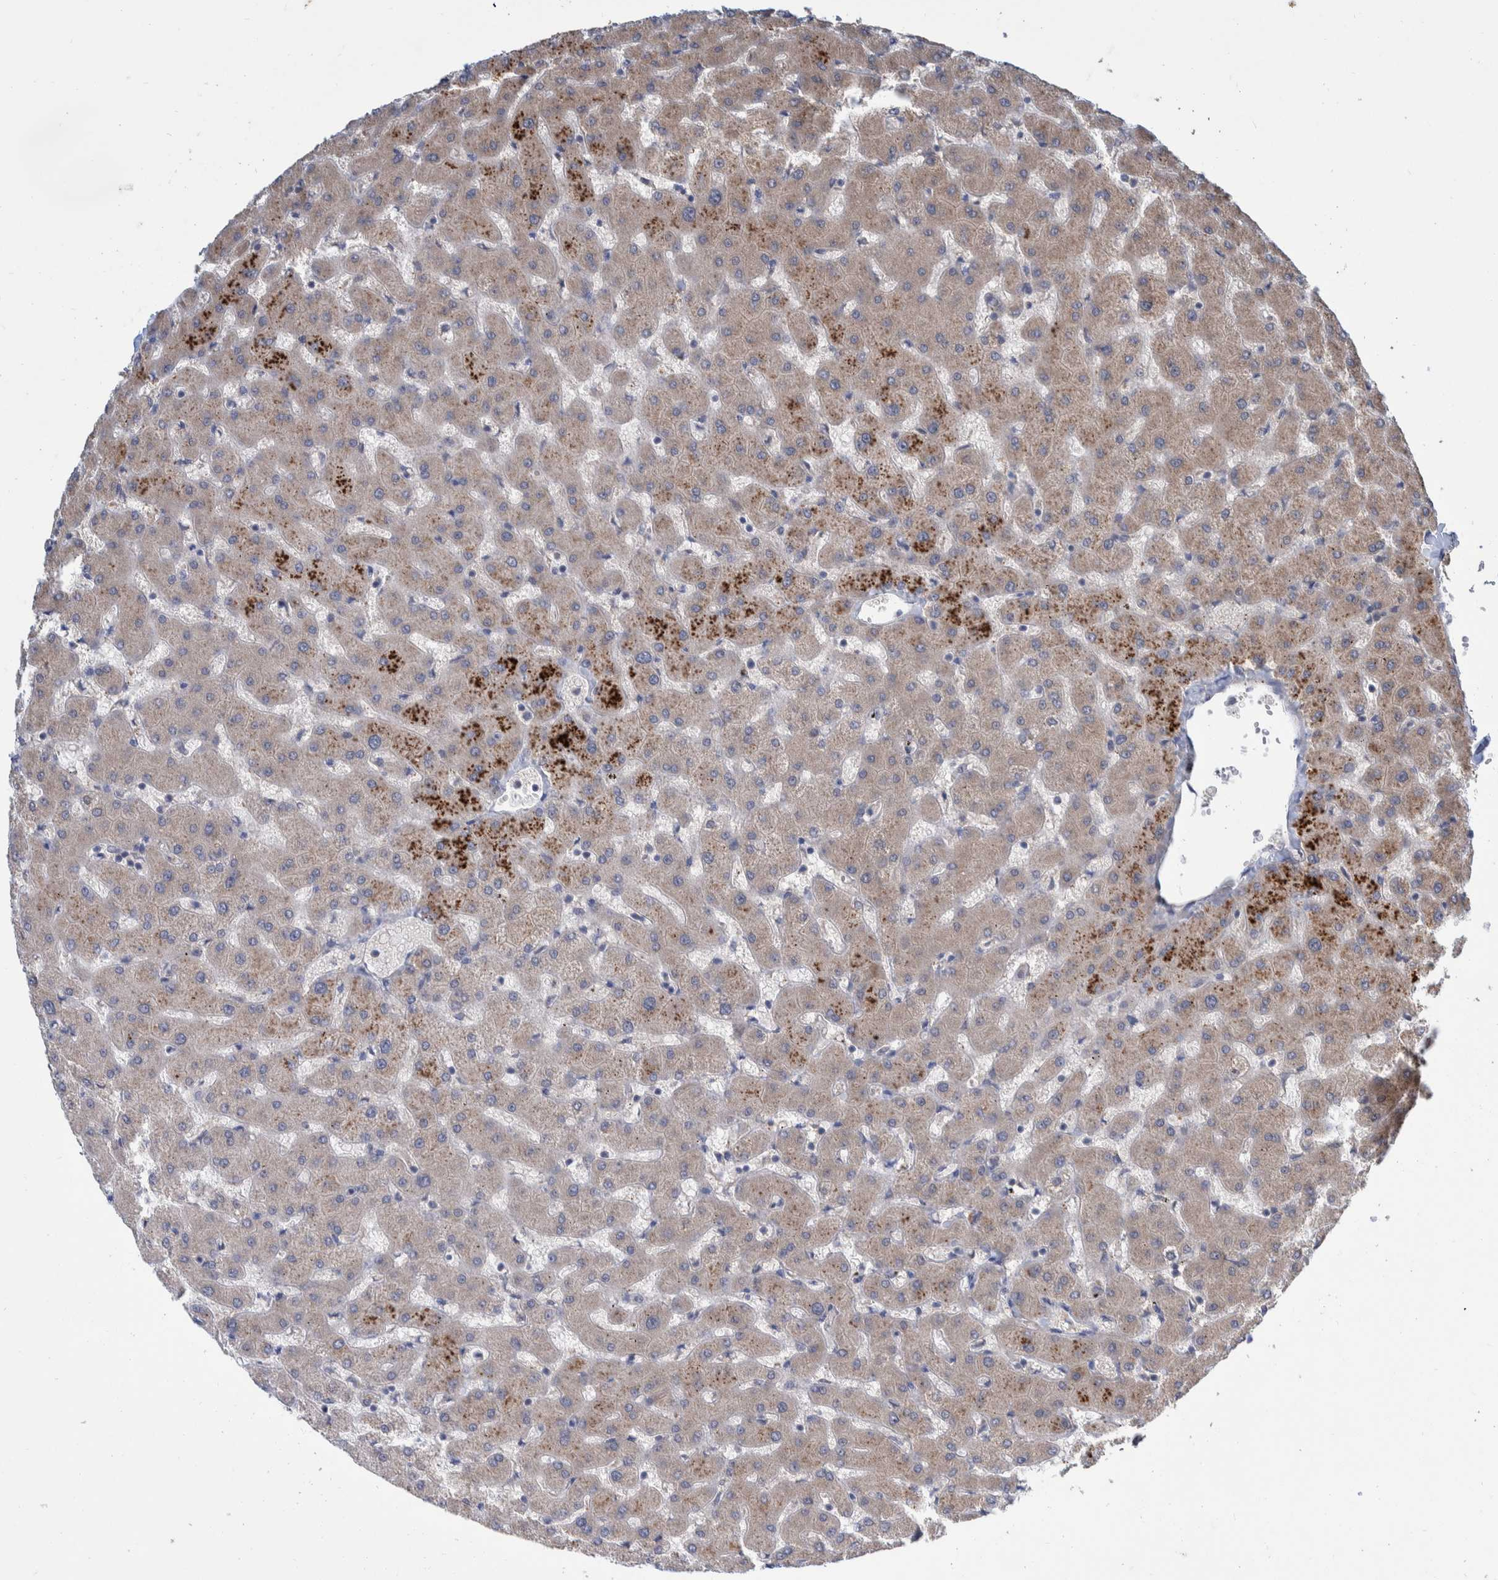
{"staining": {"intensity": "negative", "quantity": "none", "location": "none"}, "tissue": "liver", "cell_type": "Cholangiocytes", "image_type": "normal", "snomed": [{"axis": "morphology", "description": "Normal tissue, NOS"}, {"axis": "topography", "description": "Liver"}], "caption": "A micrograph of liver stained for a protein displays no brown staining in cholangiocytes. (Stains: DAB immunohistochemistry with hematoxylin counter stain, Microscopy: brightfield microscopy at high magnification).", "gene": "PLPBP", "patient": {"sex": "female", "age": 63}}